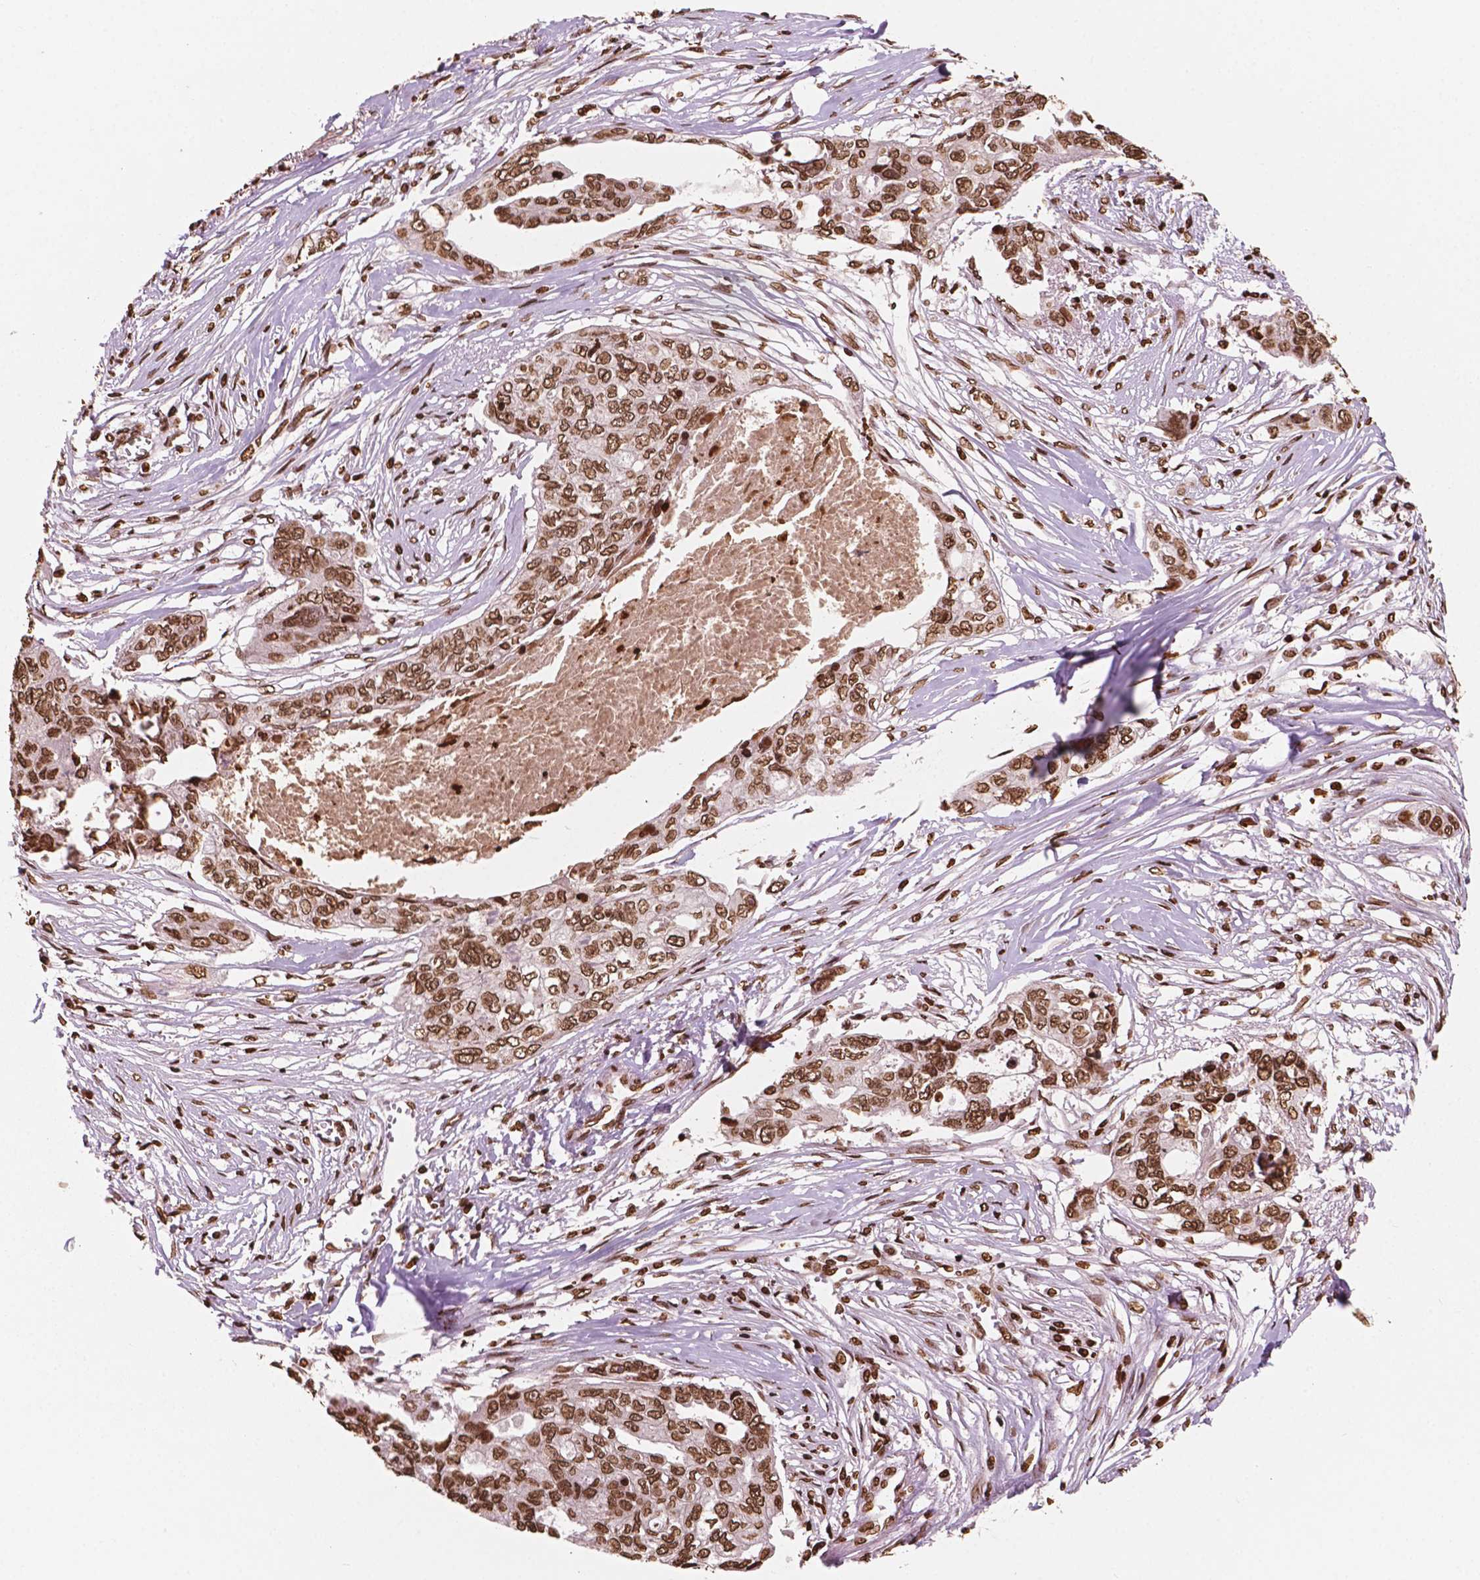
{"staining": {"intensity": "strong", "quantity": ">75%", "location": "nuclear"}, "tissue": "ovarian cancer", "cell_type": "Tumor cells", "image_type": "cancer", "snomed": [{"axis": "morphology", "description": "Carcinoma, endometroid"}, {"axis": "topography", "description": "Ovary"}], "caption": "Immunohistochemistry histopathology image of human ovarian cancer (endometroid carcinoma) stained for a protein (brown), which exhibits high levels of strong nuclear positivity in about >75% of tumor cells.", "gene": "H3C7", "patient": {"sex": "female", "age": 70}}